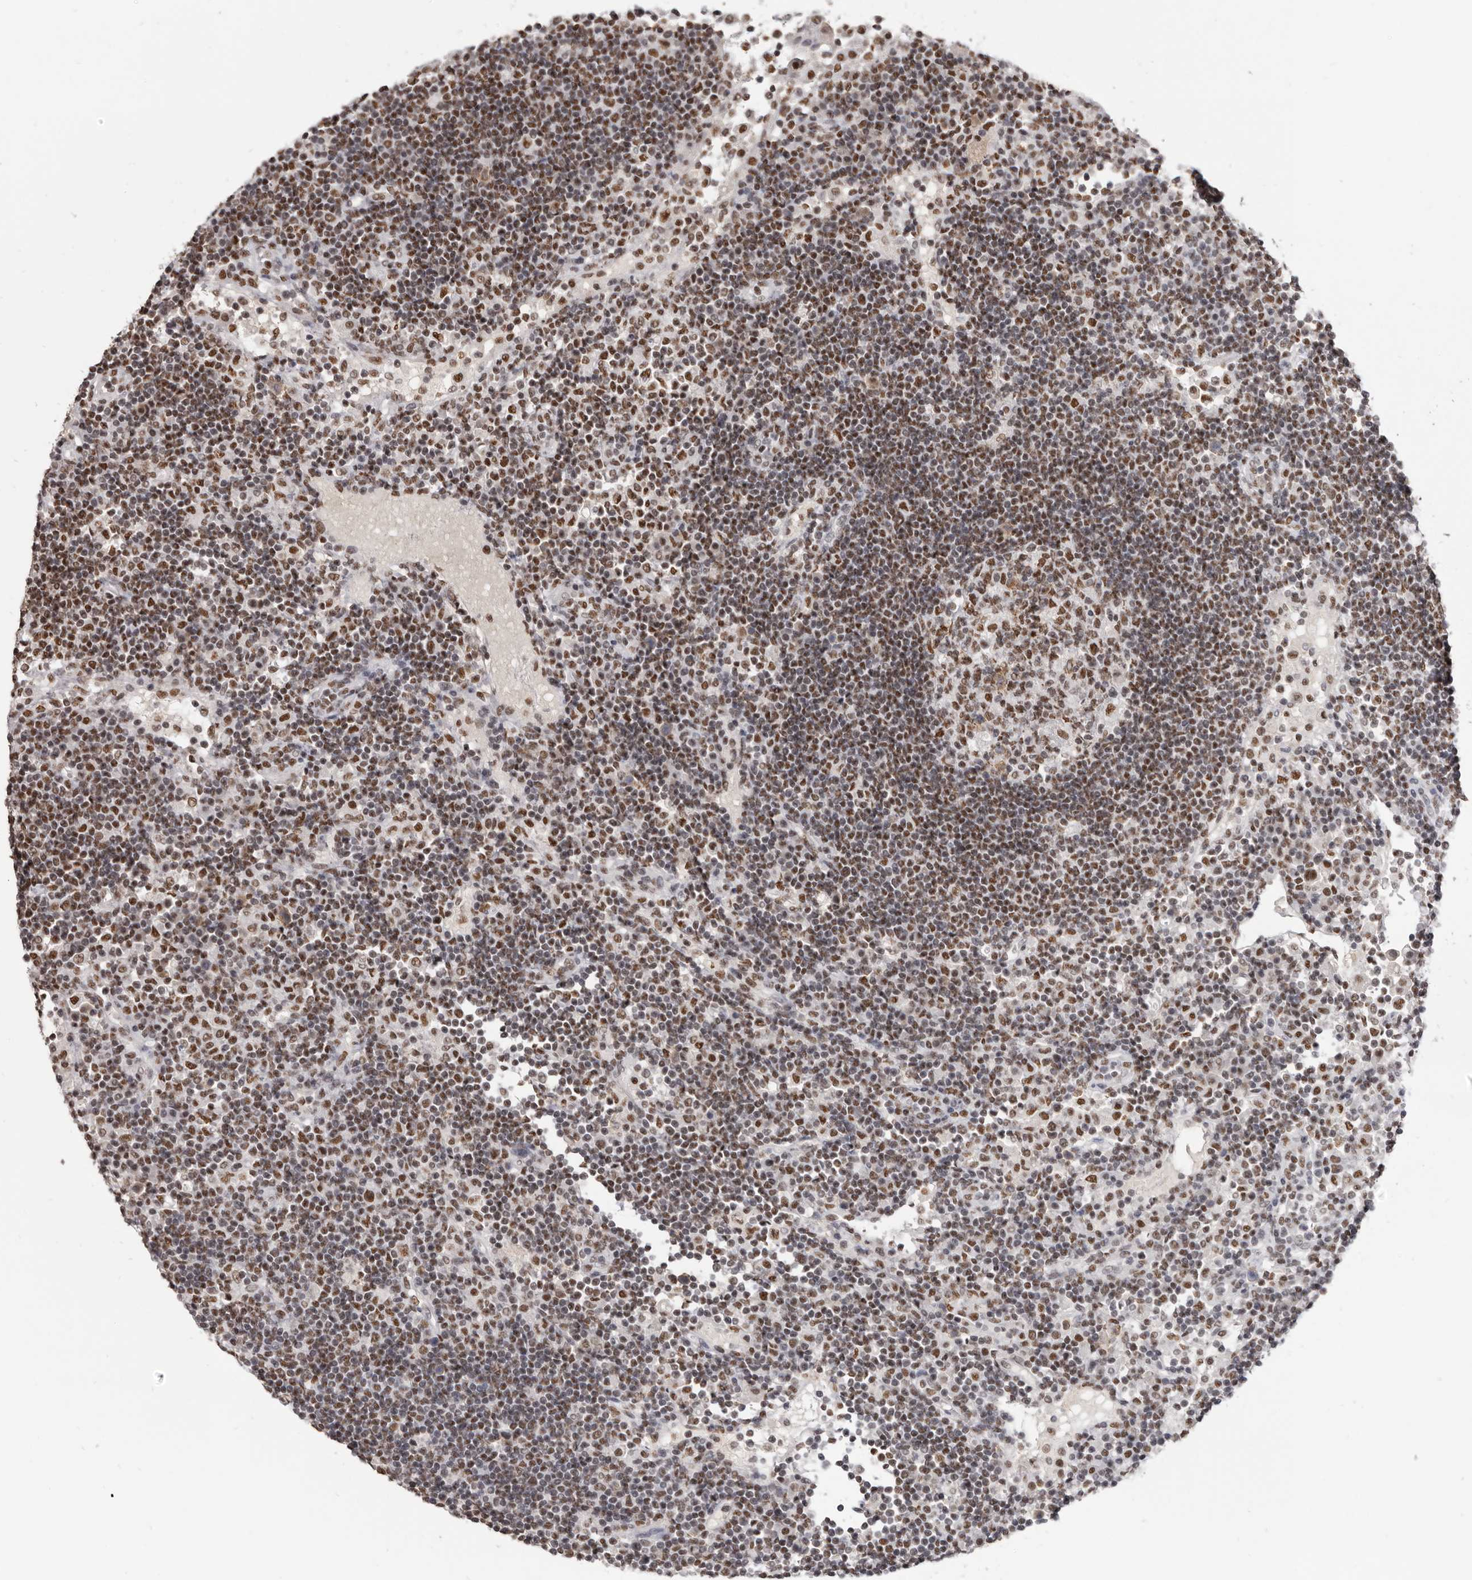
{"staining": {"intensity": "moderate", "quantity": "25%-75%", "location": "nuclear"}, "tissue": "lymph node", "cell_type": "Germinal center cells", "image_type": "normal", "snomed": [{"axis": "morphology", "description": "Normal tissue, NOS"}, {"axis": "topography", "description": "Lymph node"}], "caption": "Protein staining of normal lymph node displays moderate nuclear expression in approximately 25%-75% of germinal center cells. (IHC, brightfield microscopy, high magnification).", "gene": "SCAF4", "patient": {"sex": "female", "age": 53}}